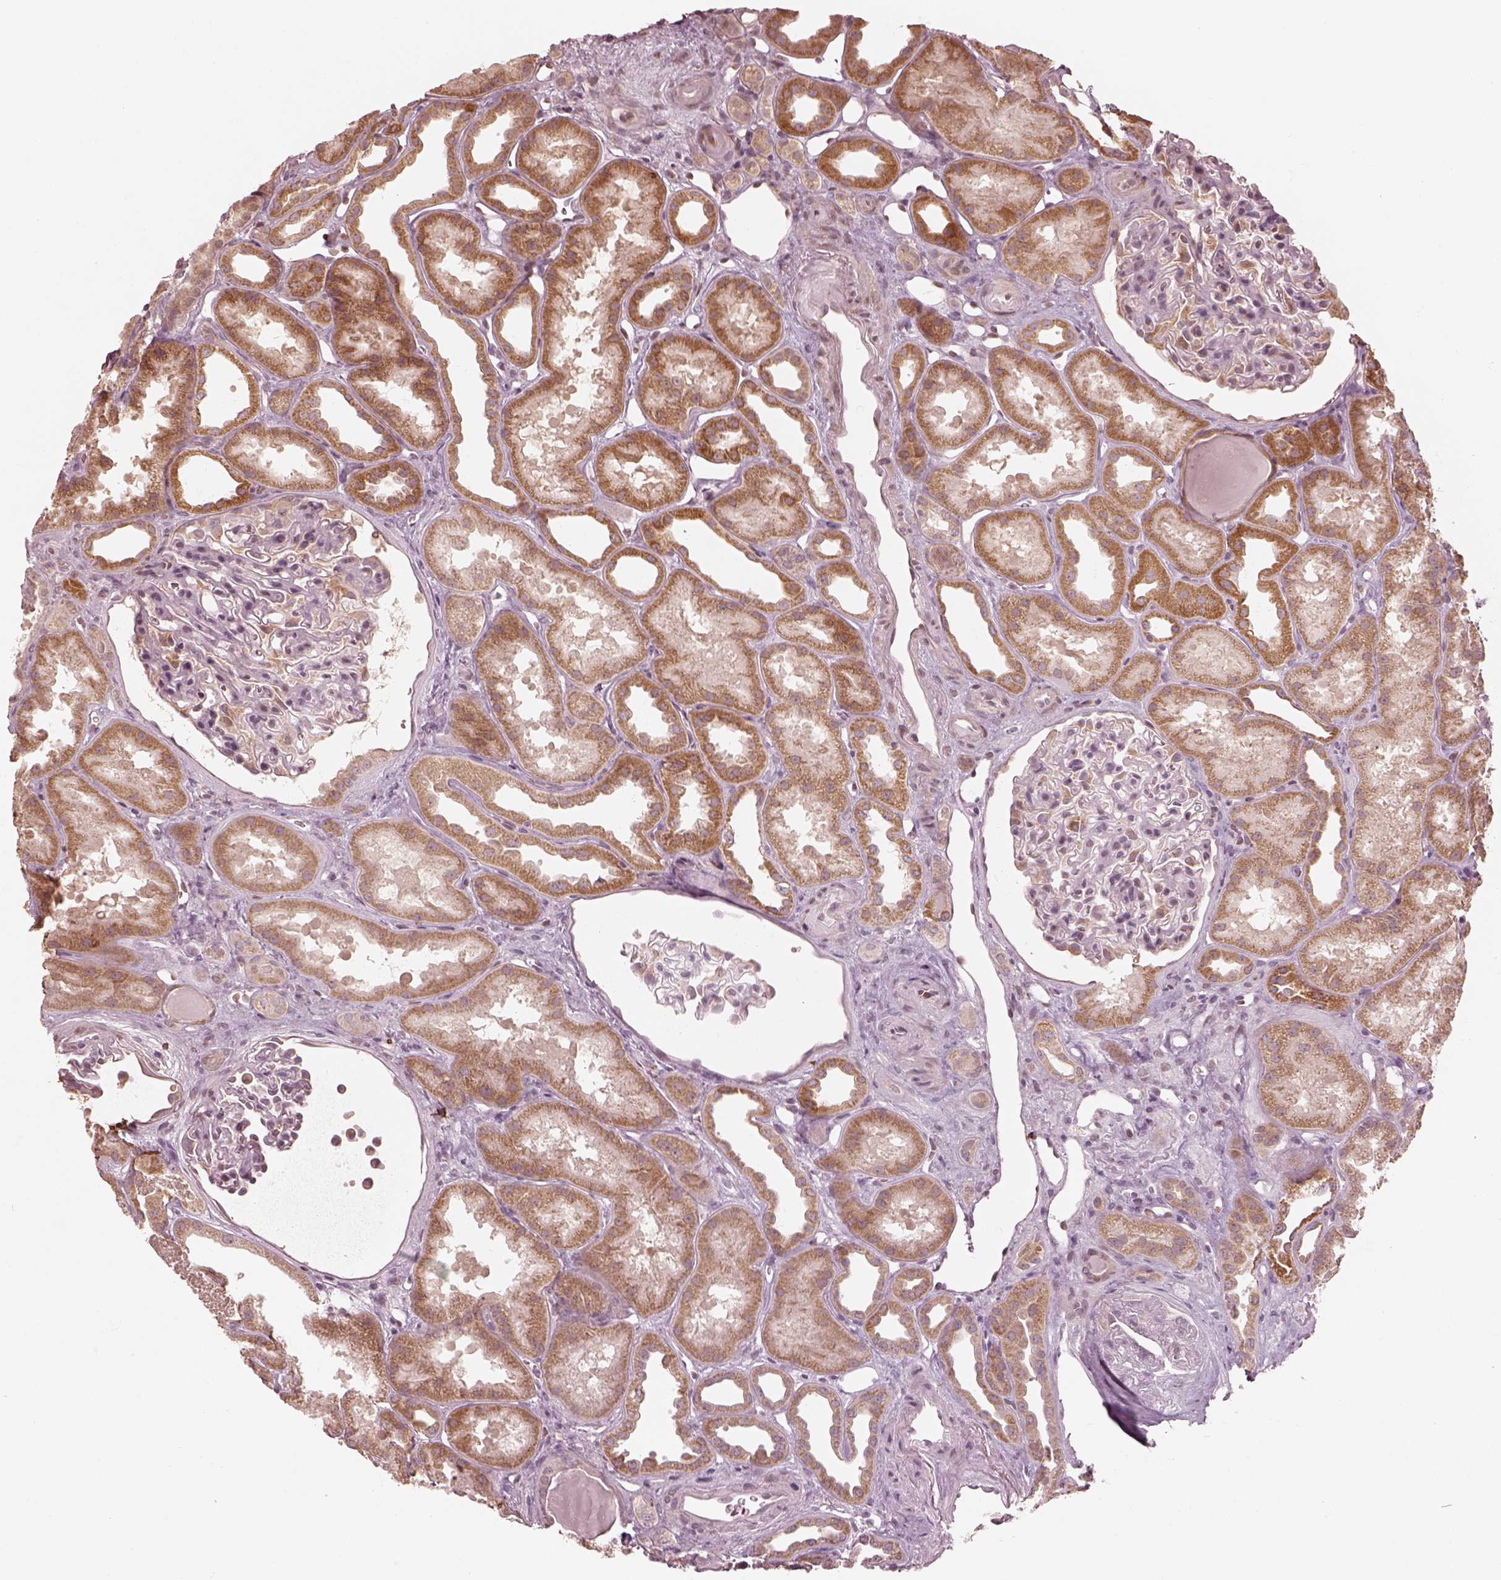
{"staining": {"intensity": "weak", "quantity": "25%-75%", "location": "cytoplasmic/membranous"}, "tissue": "kidney", "cell_type": "Cells in glomeruli", "image_type": "normal", "snomed": [{"axis": "morphology", "description": "Normal tissue, NOS"}, {"axis": "topography", "description": "Kidney"}], "caption": "Immunohistochemistry staining of benign kidney, which shows low levels of weak cytoplasmic/membranous staining in about 25%-75% of cells in glomeruli indicating weak cytoplasmic/membranous protein expression. The staining was performed using DAB (brown) for protein detection and nuclei were counterstained in hematoxylin (blue).", "gene": "IQCB1", "patient": {"sex": "male", "age": 61}}